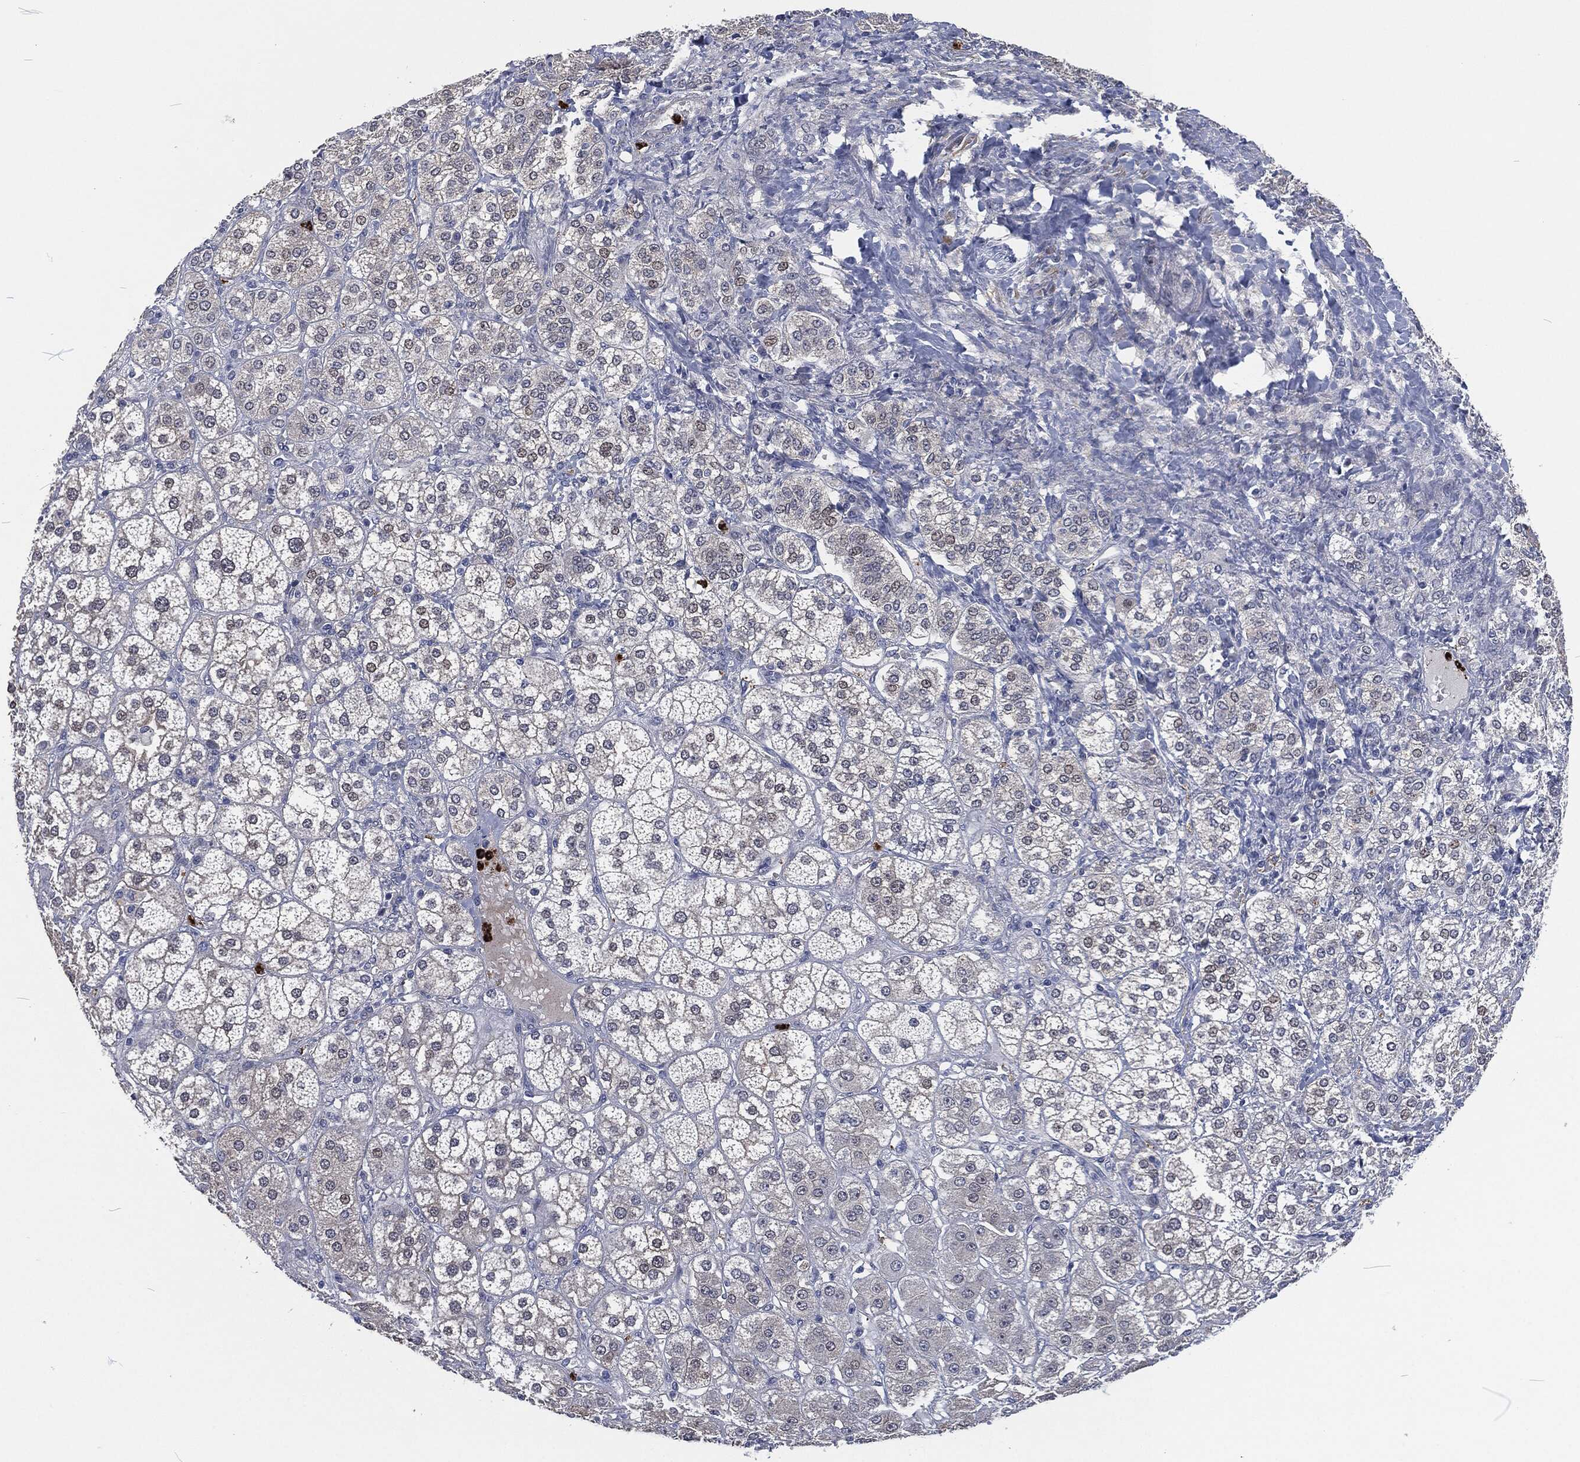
{"staining": {"intensity": "weak", "quantity": "<25%", "location": "cytoplasmic/membranous"}, "tissue": "adrenal gland", "cell_type": "Glandular cells", "image_type": "normal", "snomed": [{"axis": "morphology", "description": "Normal tissue, NOS"}, {"axis": "topography", "description": "Adrenal gland"}], "caption": "Glandular cells show no significant protein positivity in benign adrenal gland. (DAB (3,3'-diaminobenzidine) immunohistochemistry (IHC), high magnification).", "gene": "MPO", "patient": {"sex": "male", "age": 70}}